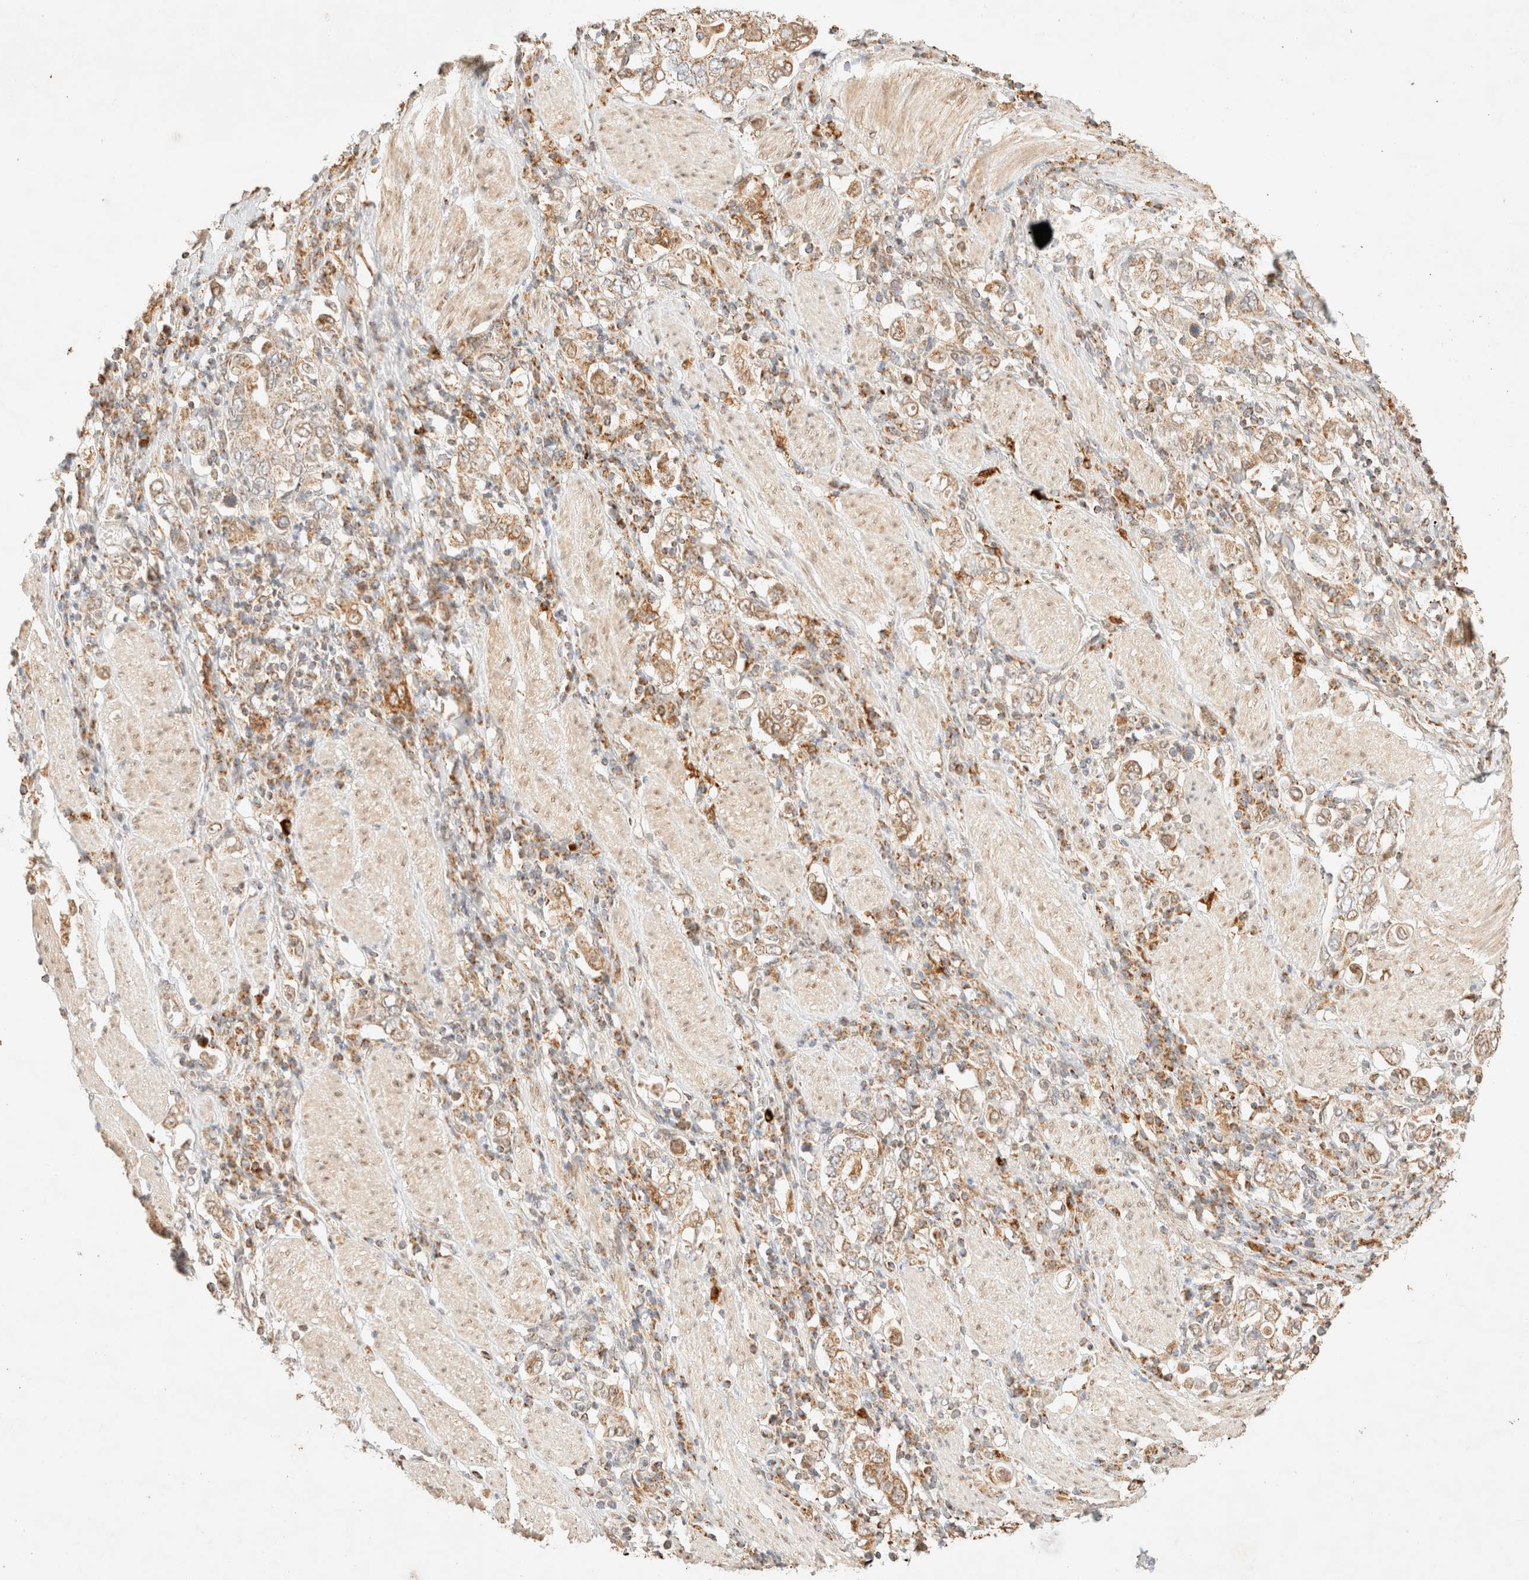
{"staining": {"intensity": "moderate", "quantity": ">75%", "location": "cytoplasmic/membranous"}, "tissue": "stomach cancer", "cell_type": "Tumor cells", "image_type": "cancer", "snomed": [{"axis": "morphology", "description": "Adenocarcinoma, NOS"}, {"axis": "topography", "description": "Stomach, upper"}], "caption": "A micrograph of stomach adenocarcinoma stained for a protein demonstrates moderate cytoplasmic/membranous brown staining in tumor cells.", "gene": "TACO1", "patient": {"sex": "male", "age": 62}}